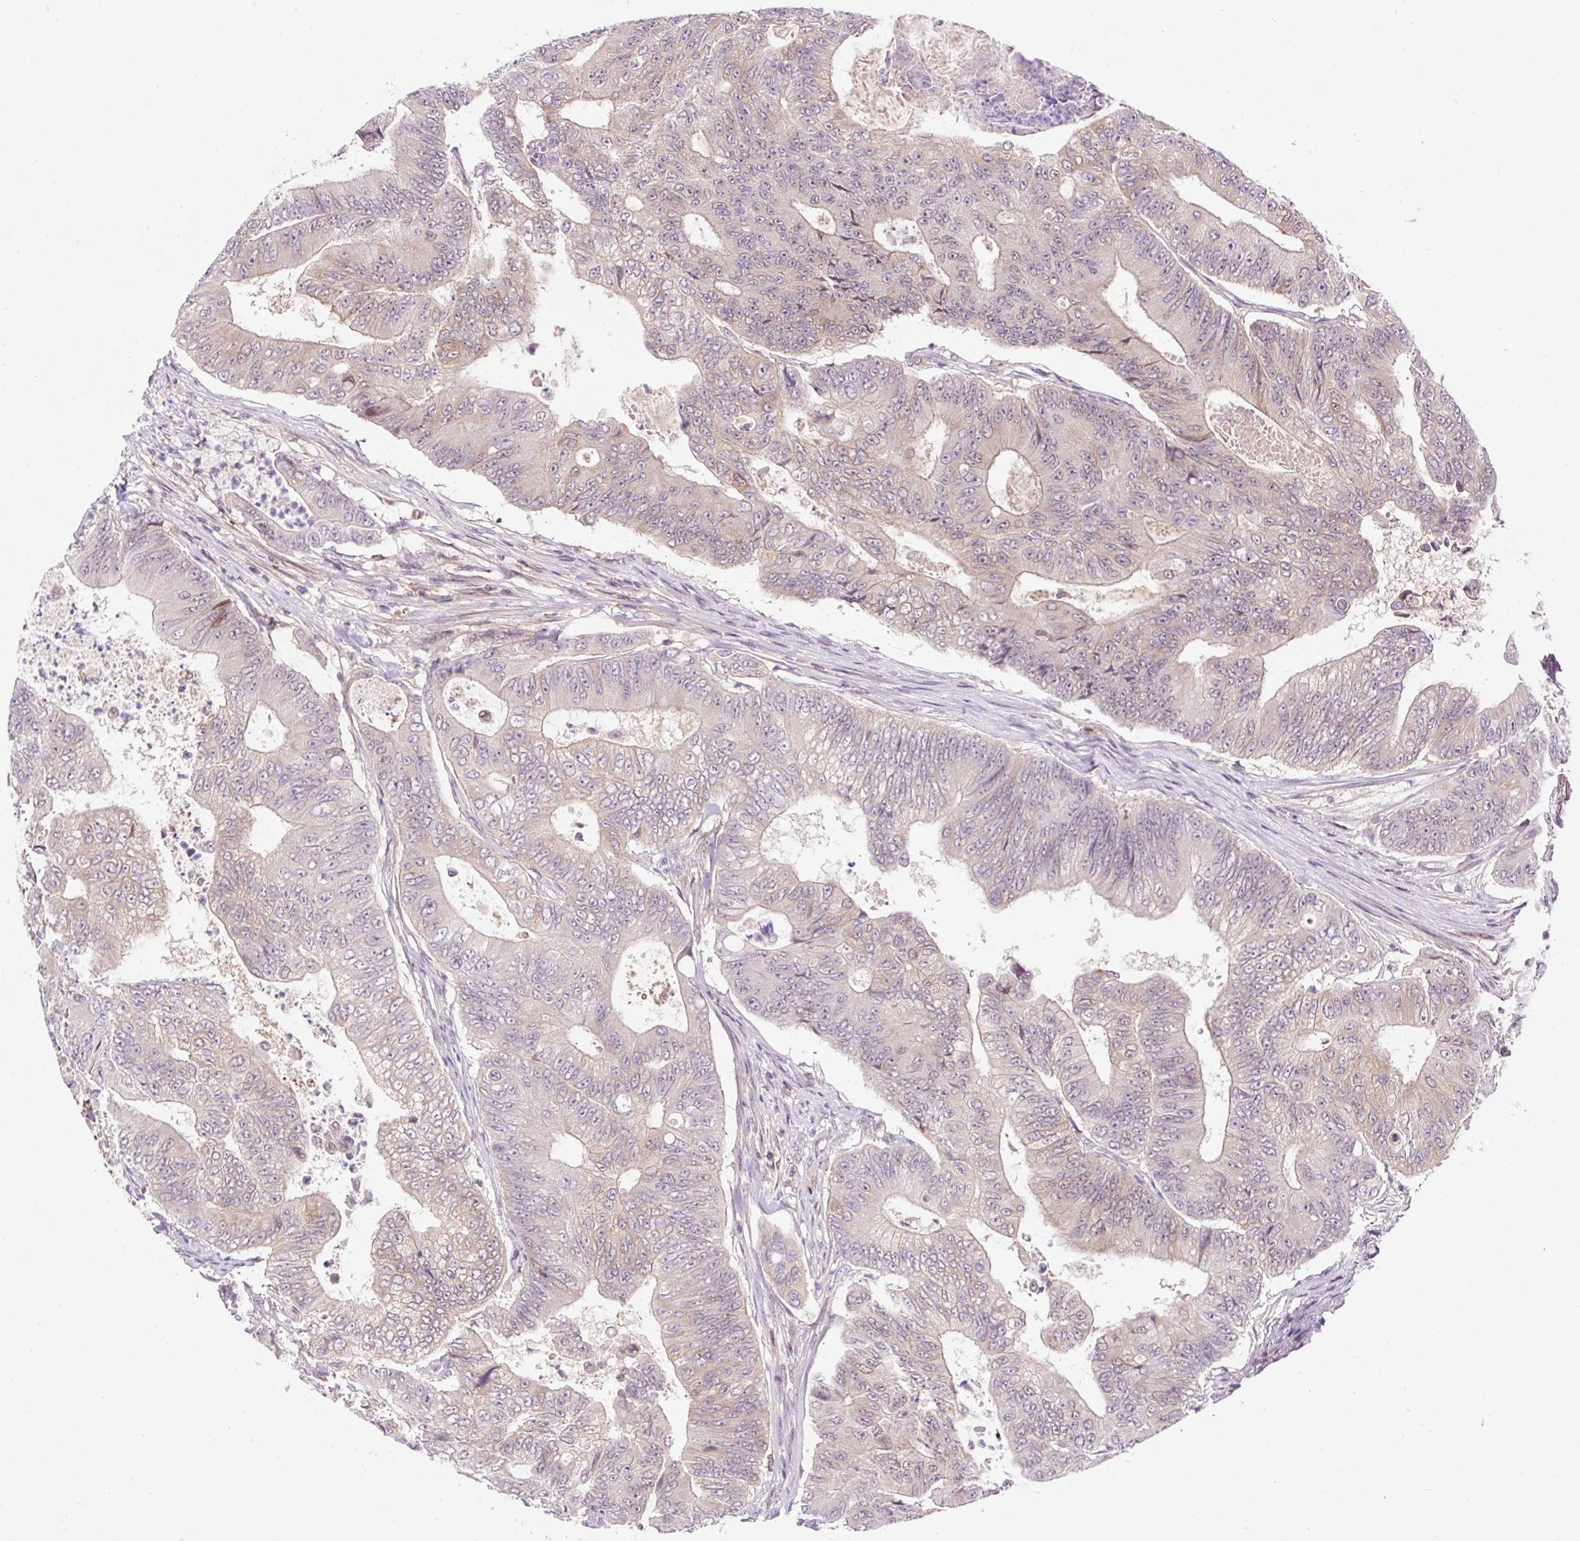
{"staining": {"intensity": "weak", "quantity": "<25%", "location": "cytoplasmic/membranous,nuclear"}, "tissue": "colorectal cancer", "cell_type": "Tumor cells", "image_type": "cancer", "snomed": [{"axis": "morphology", "description": "Adenocarcinoma, NOS"}, {"axis": "topography", "description": "Colon"}], "caption": "The immunohistochemistry photomicrograph has no significant positivity in tumor cells of colorectal cancer (adenocarcinoma) tissue.", "gene": "CARD11", "patient": {"sex": "female", "age": 48}}